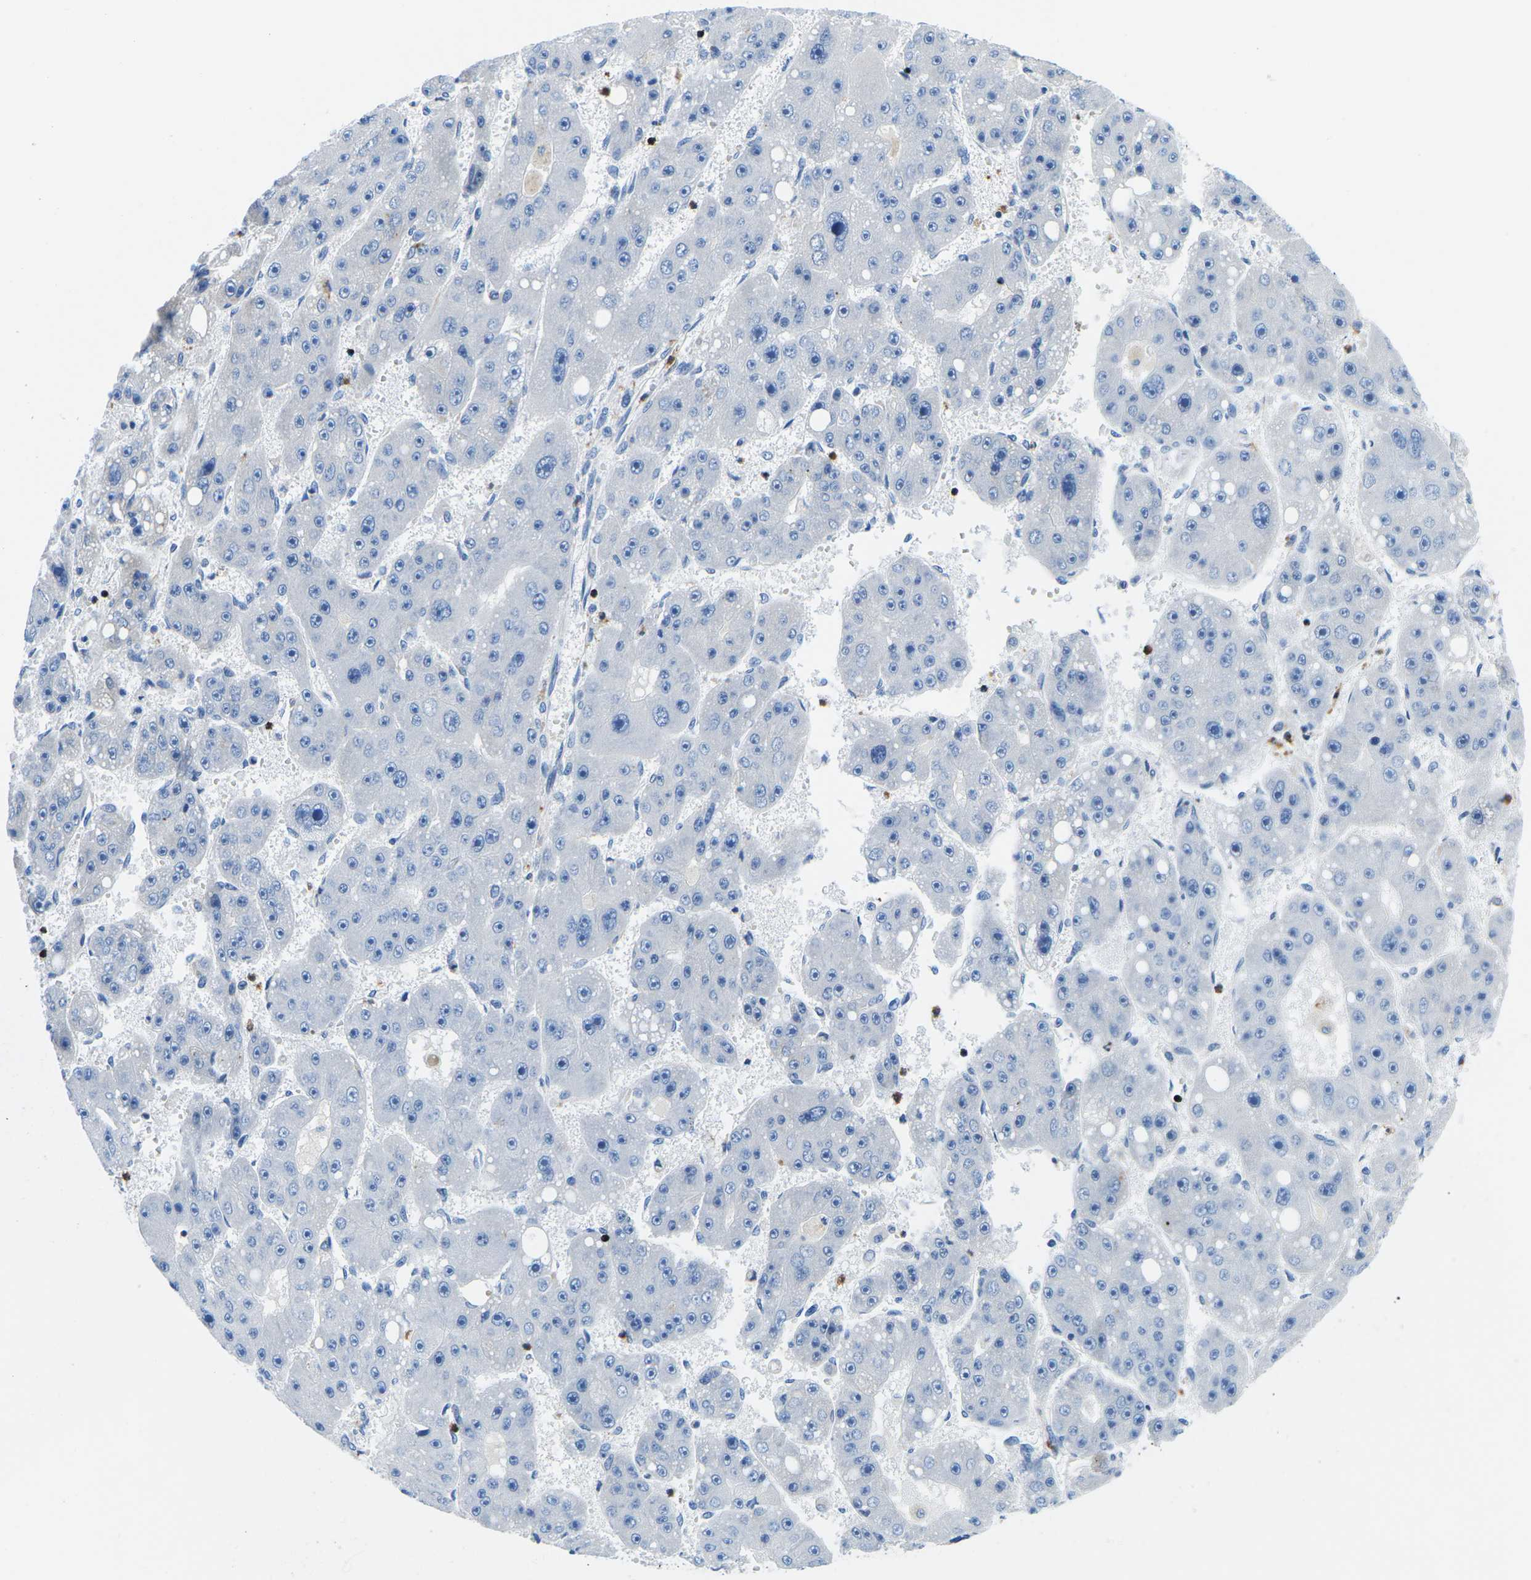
{"staining": {"intensity": "negative", "quantity": "none", "location": "none"}, "tissue": "liver cancer", "cell_type": "Tumor cells", "image_type": "cancer", "snomed": [{"axis": "morphology", "description": "Carcinoma, Hepatocellular, NOS"}, {"axis": "topography", "description": "Liver"}], "caption": "Immunohistochemistry (IHC) image of neoplastic tissue: liver cancer (hepatocellular carcinoma) stained with DAB (3,3'-diaminobenzidine) exhibits no significant protein positivity in tumor cells.", "gene": "MC4R", "patient": {"sex": "female", "age": 61}}